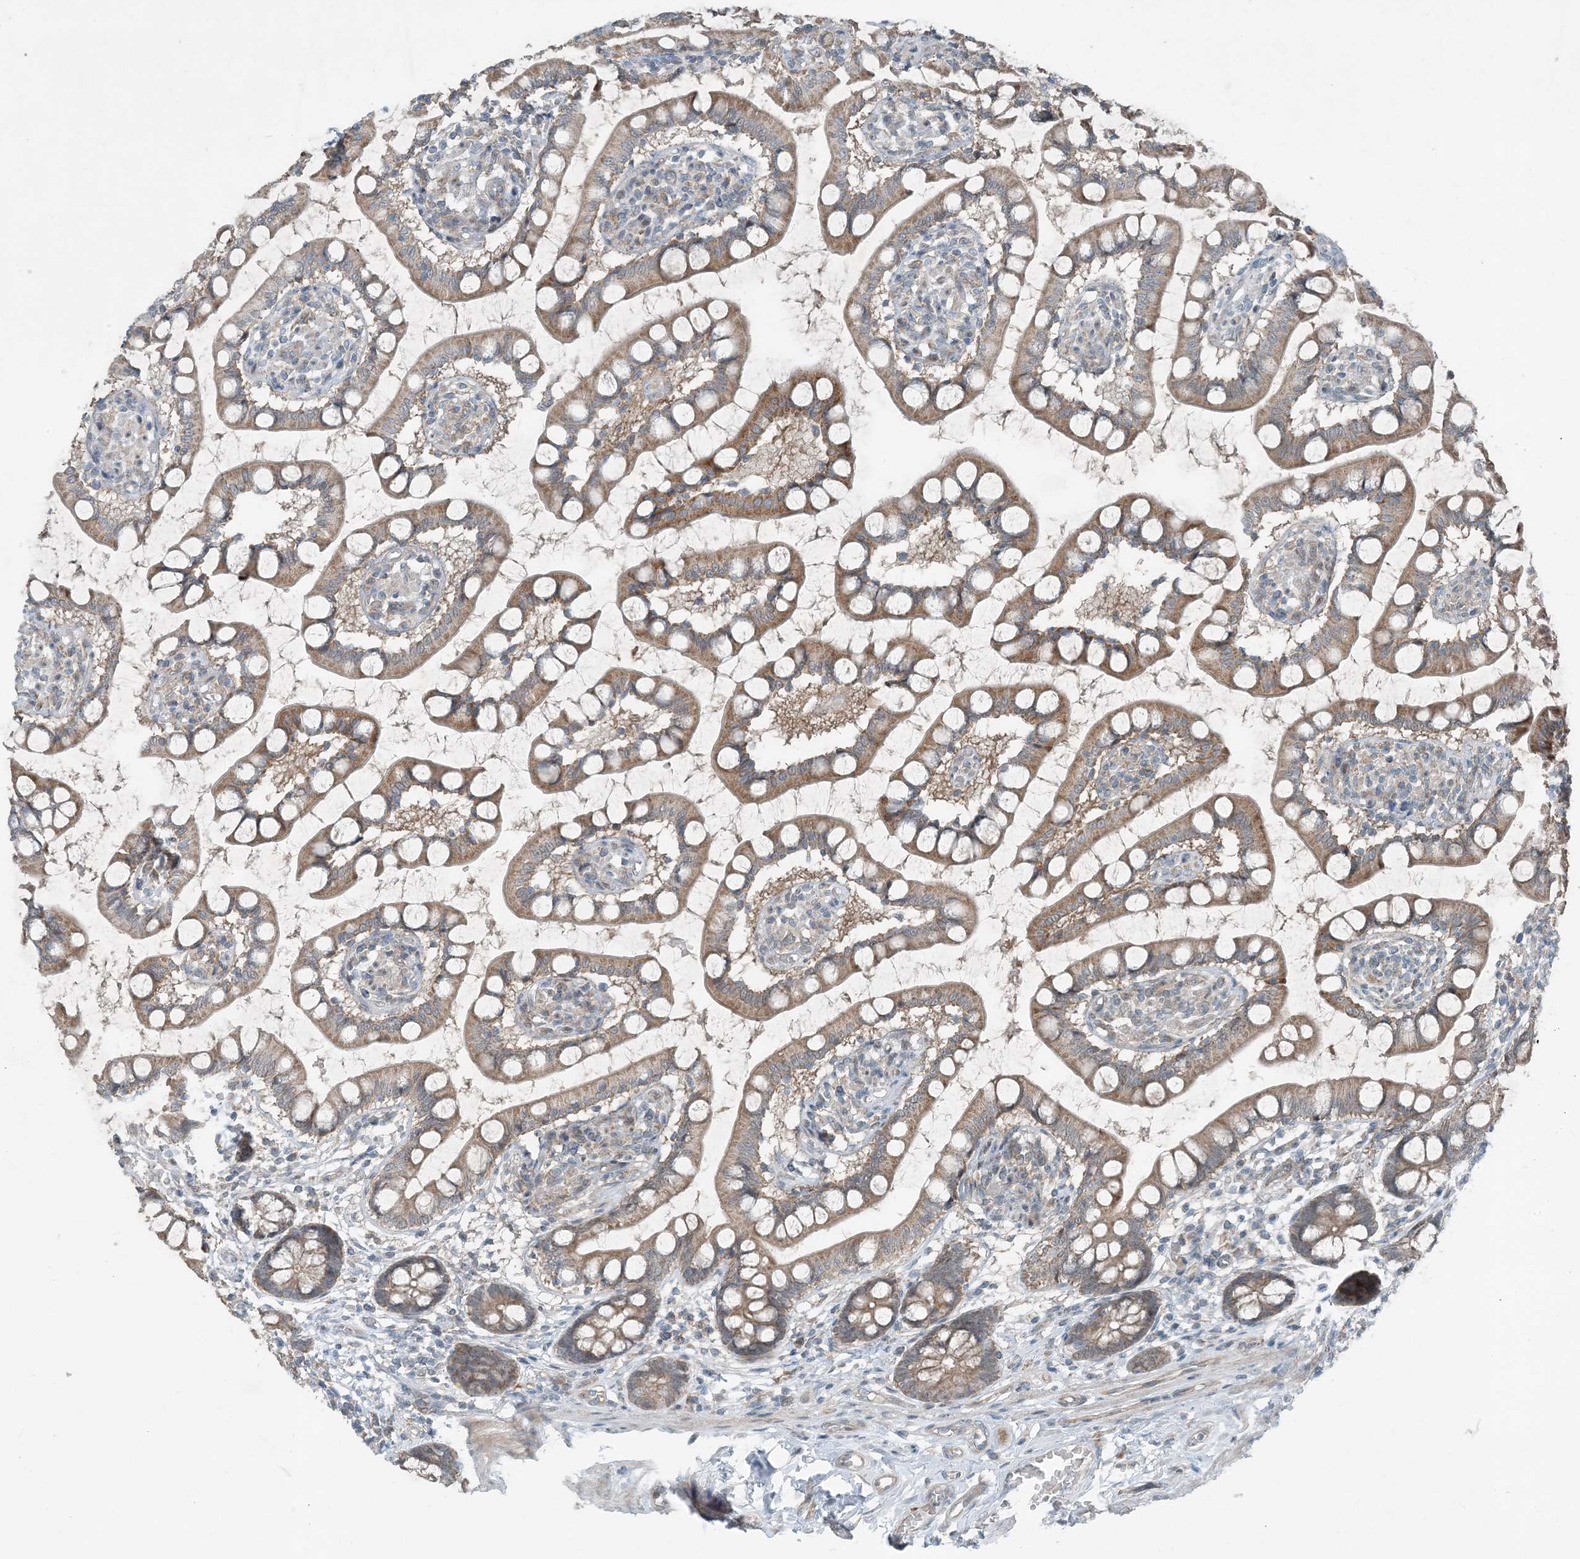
{"staining": {"intensity": "moderate", "quantity": ">75%", "location": "cytoplasmic/membranous"}, "tissue": "small intestine", "cell_type": "Glandular cells", "image_type": "normal", "snomed": [{"axis": "morphology", "description": "Normal tissue, NOS"}, {"axis": "topography", "description": "Small intestine"}], "caption": "Immunohistochemical staining of benign human small intestine reveals moderate cytoplasmic/membranous protein expression in about >75% of glandular cells.", "gene": "MITD1", "patient": {"sex": "male", "age": 52}}